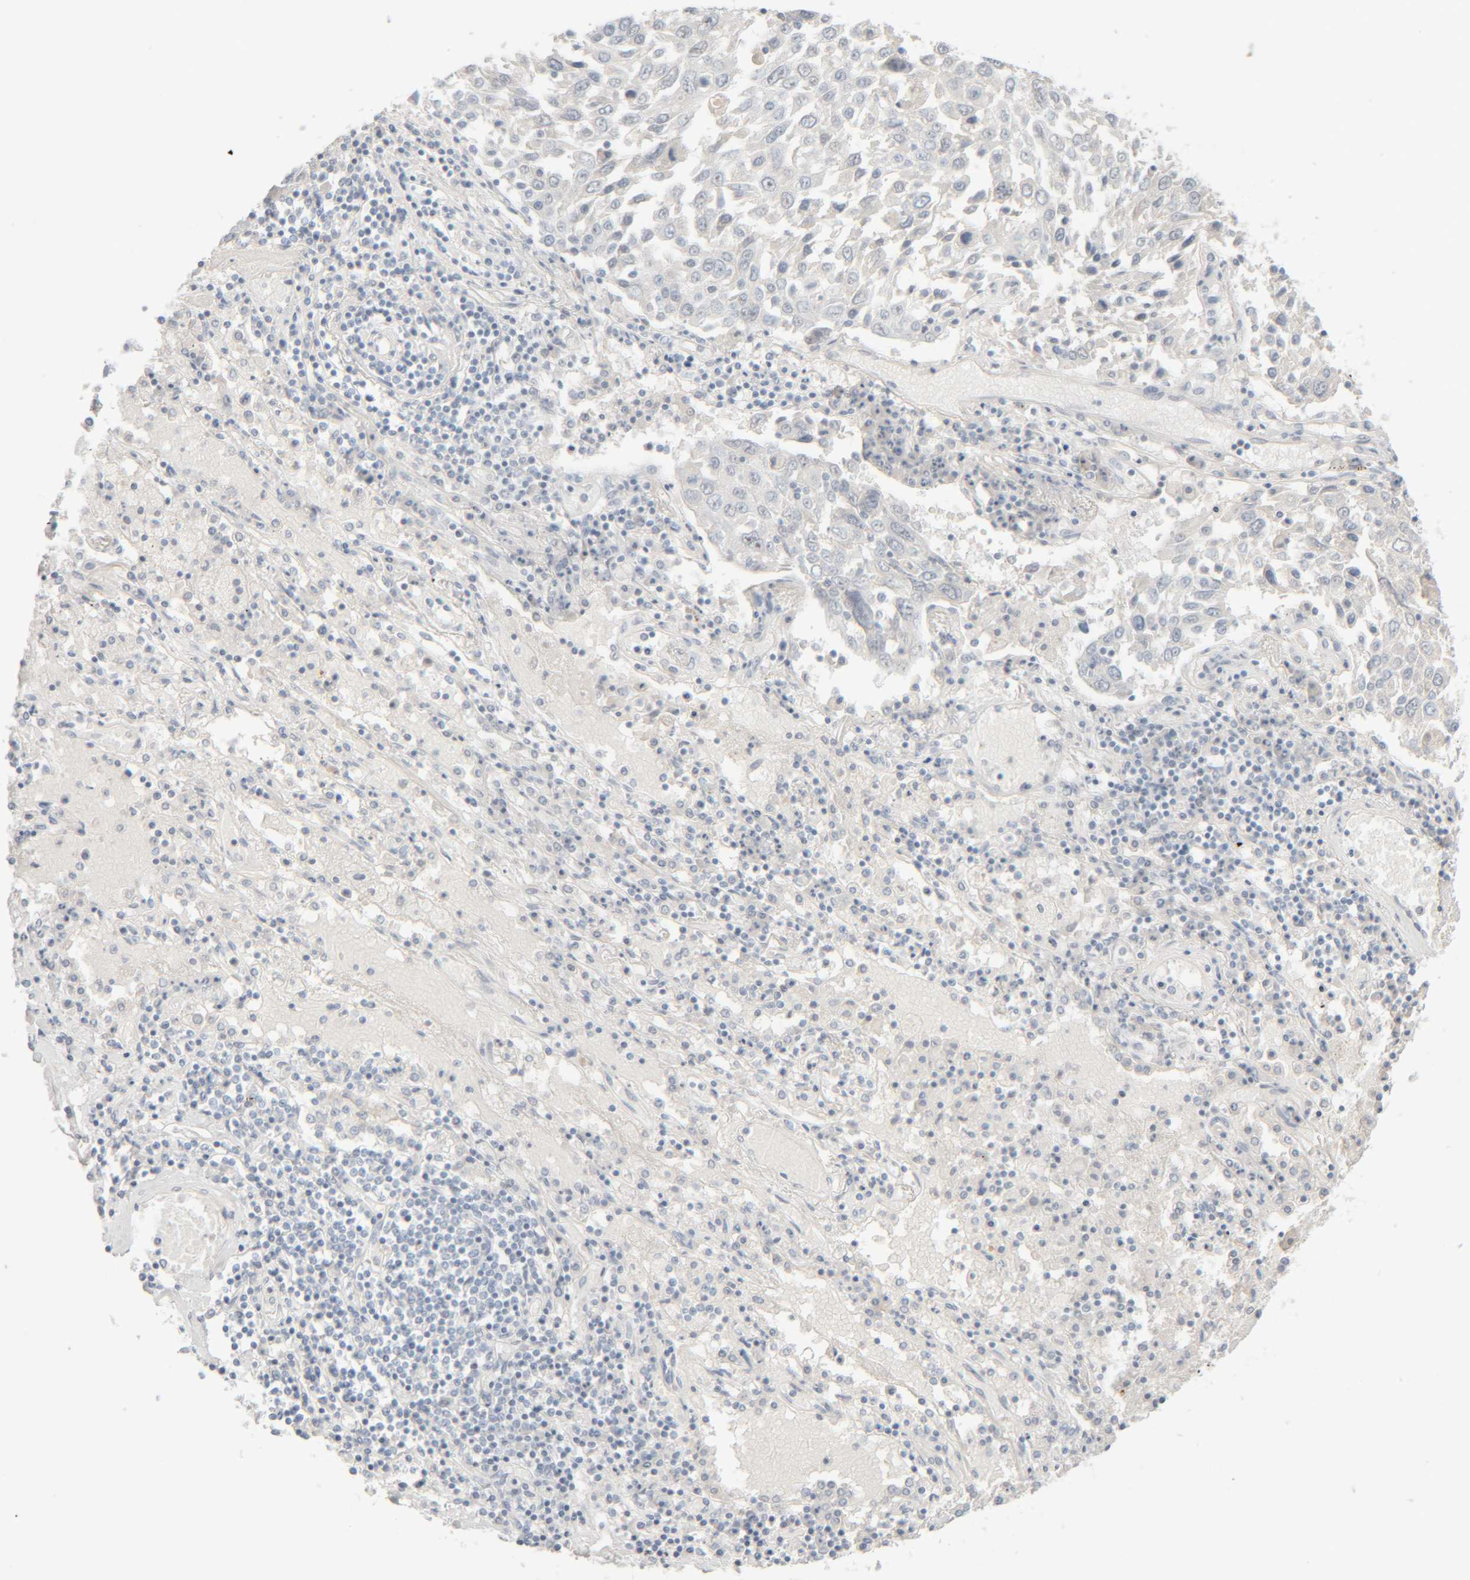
{"staining": {"intensity": "negative", "quantity": "none", "location": "none"}, "tissue": "lung cancer", "cell_type": "Tumor cells", "image_type": "cancer", "snomed": [{"axis": "morphology", "description": "Squamous cell carcinoma, NOS"}, {"axis": "topography", "description": "Lung"}], "caption": "A micrograph of squamous cell carcinoma (lung) stained for a protein displays no brown staining in tumor cells.", "gene": "RIDA", "patient": {"sex": "male", "age": 65}}